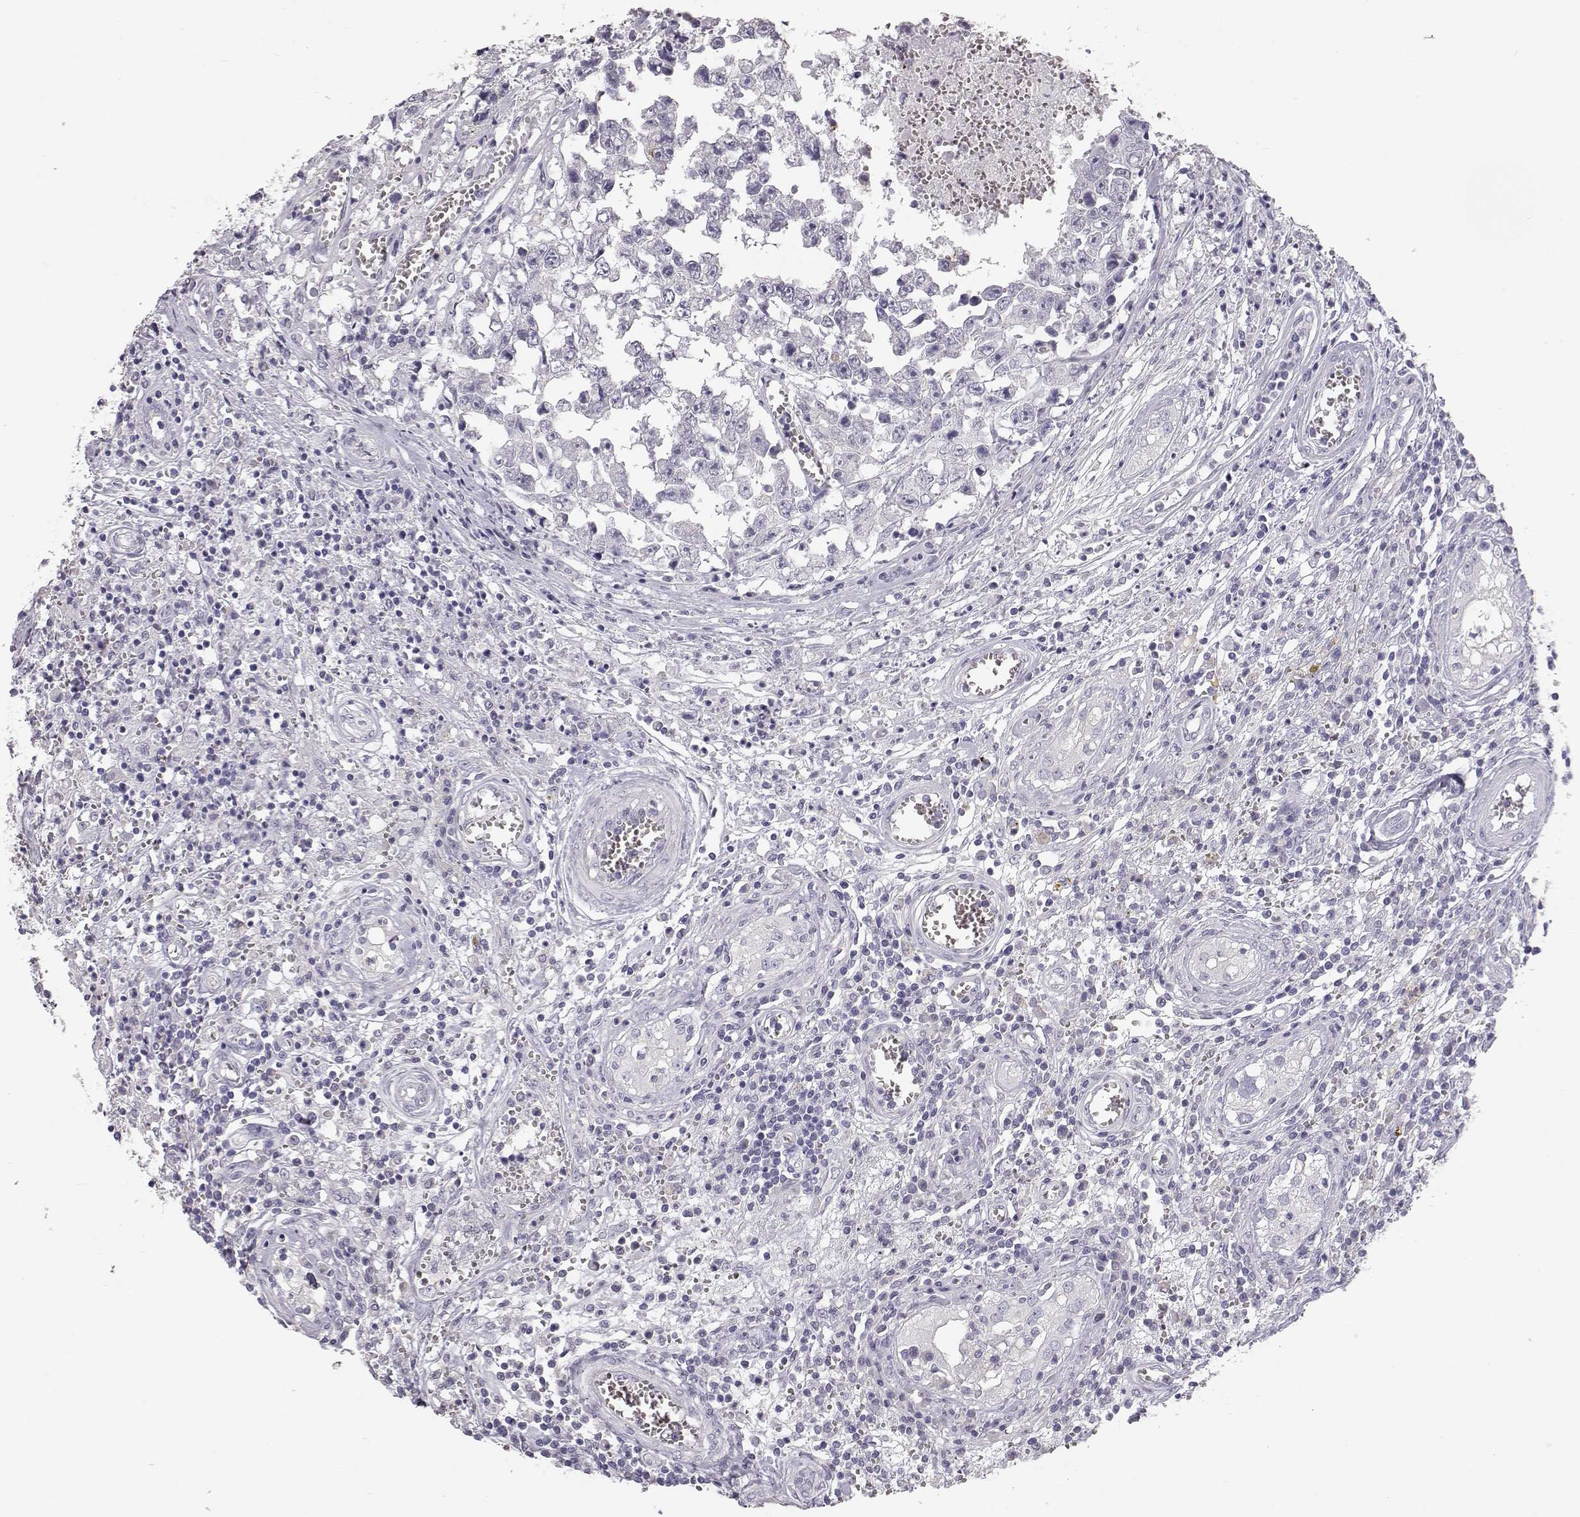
{"staining": {"intensity": "negative", "quantity": "none", "location": "none"}, "tissue": "testis cancer", "cell_type": "Tumor cells", "image_type": "cancer", "snomed": [{"axis": "morphology", "description": "Carcinoma, Embryonal, NOS"}, {"axis": "topography", "description": "Testis"}], "caption": "DAB (3,3'-diaminobenzidine) immunohistochemical staining of human testis cancer shows no significant expression in tumor cells.", "gene": "KRT33A", "patient": {"sex": "male", "age": 36}}